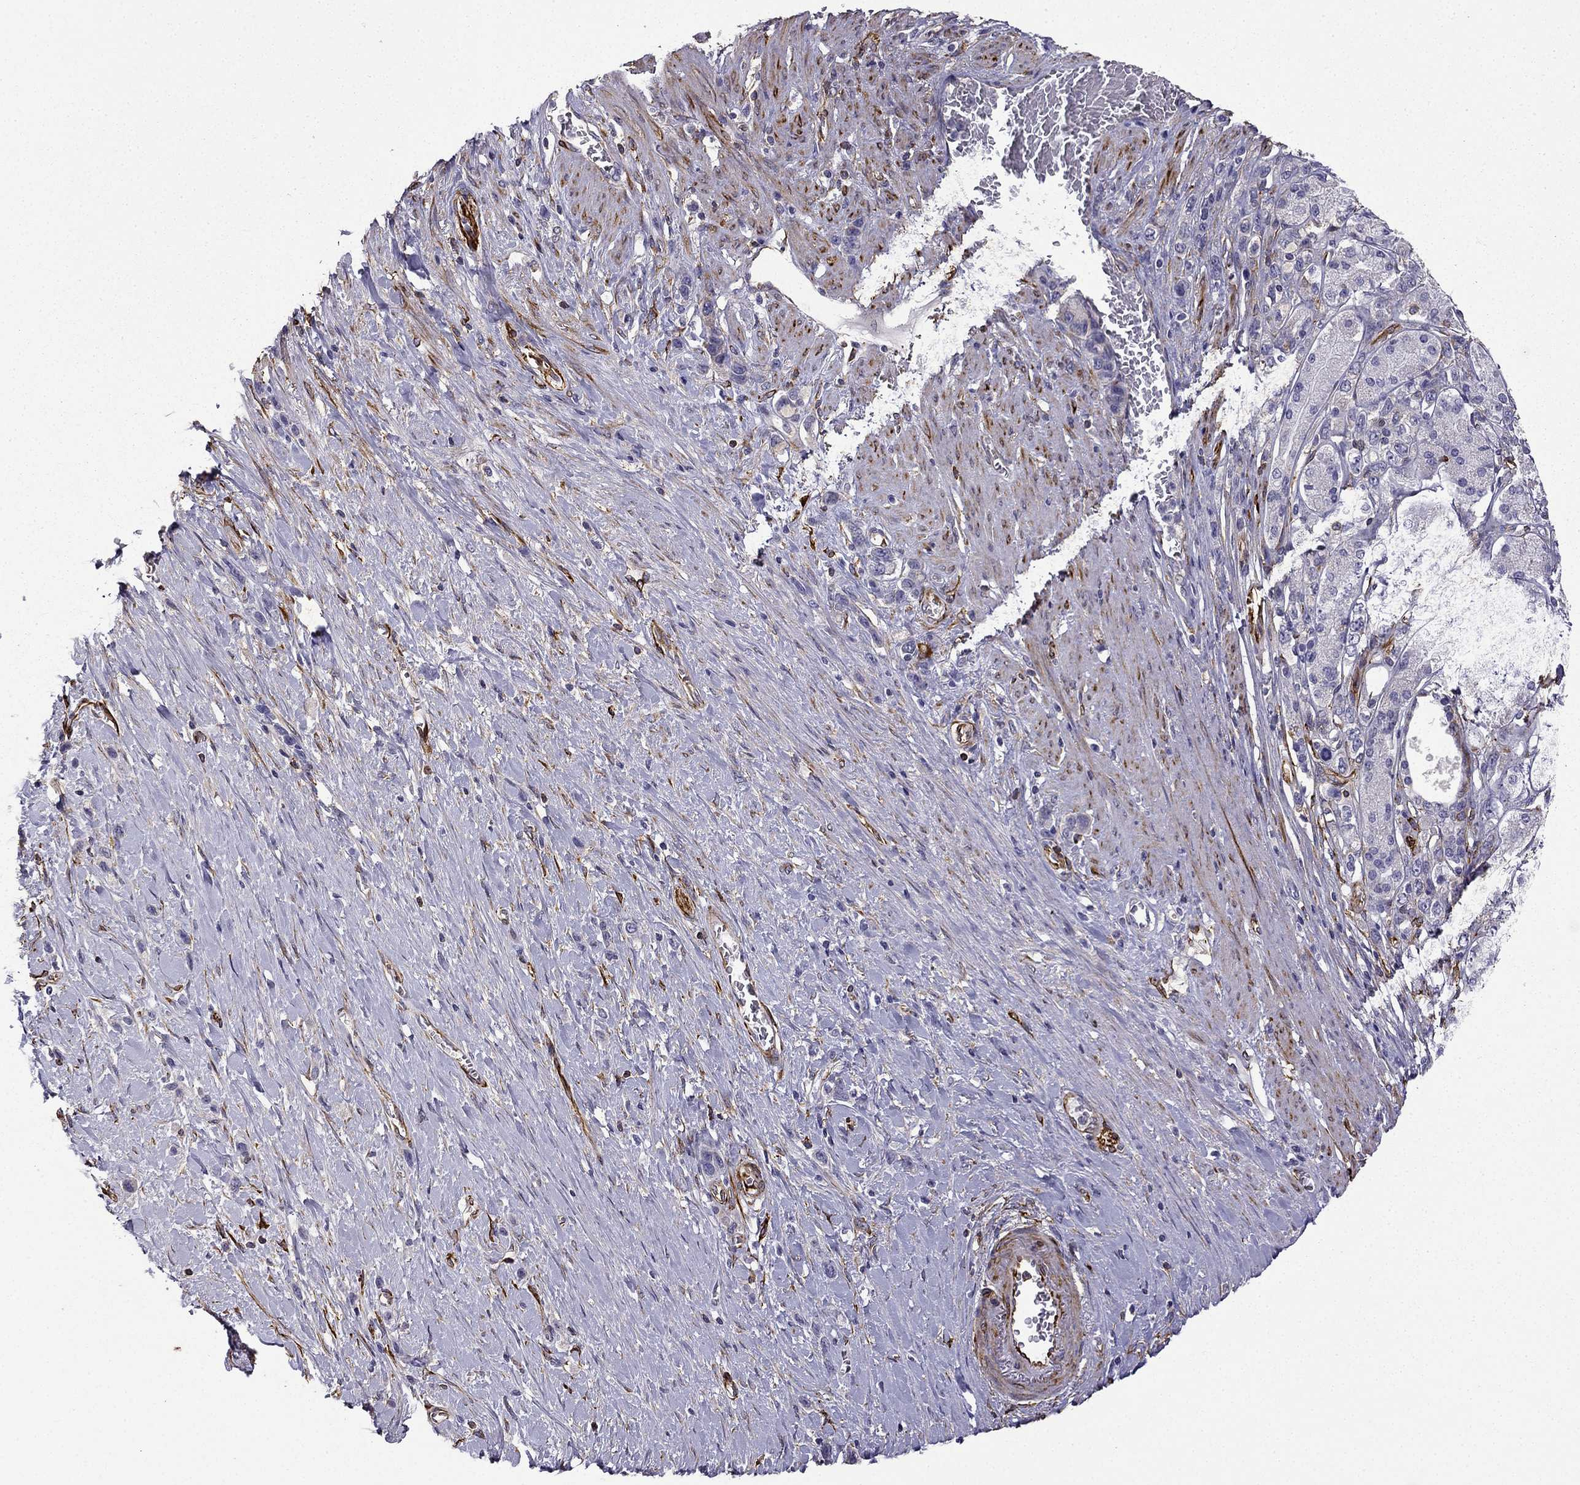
{"staining": {"intensity": "negative", "quantity": "none", "location": "none"}, "tissue": "stomach cancer", "cell_type": "Tumor cells", "image_type": "cancer", "snomed": [{"axis": "morphology", "description": "Normal tissue, NOS"}, {"axis": "morphology", "description": "Adenocarcinoma, NOS"}, {"axis": "morphology", "description": "Adenocarcinoma, High grade"}, {"axis": "topography", "description": "Stomach, upper"}, {"axis": "topography", "description": "Stomach"}], "caption": "Tumor cells show no significant protein positivity in stomach adenocarcinoma (high-grade).", "gene": "MAP4", "patient": {"sex": "female", "age": 65}}